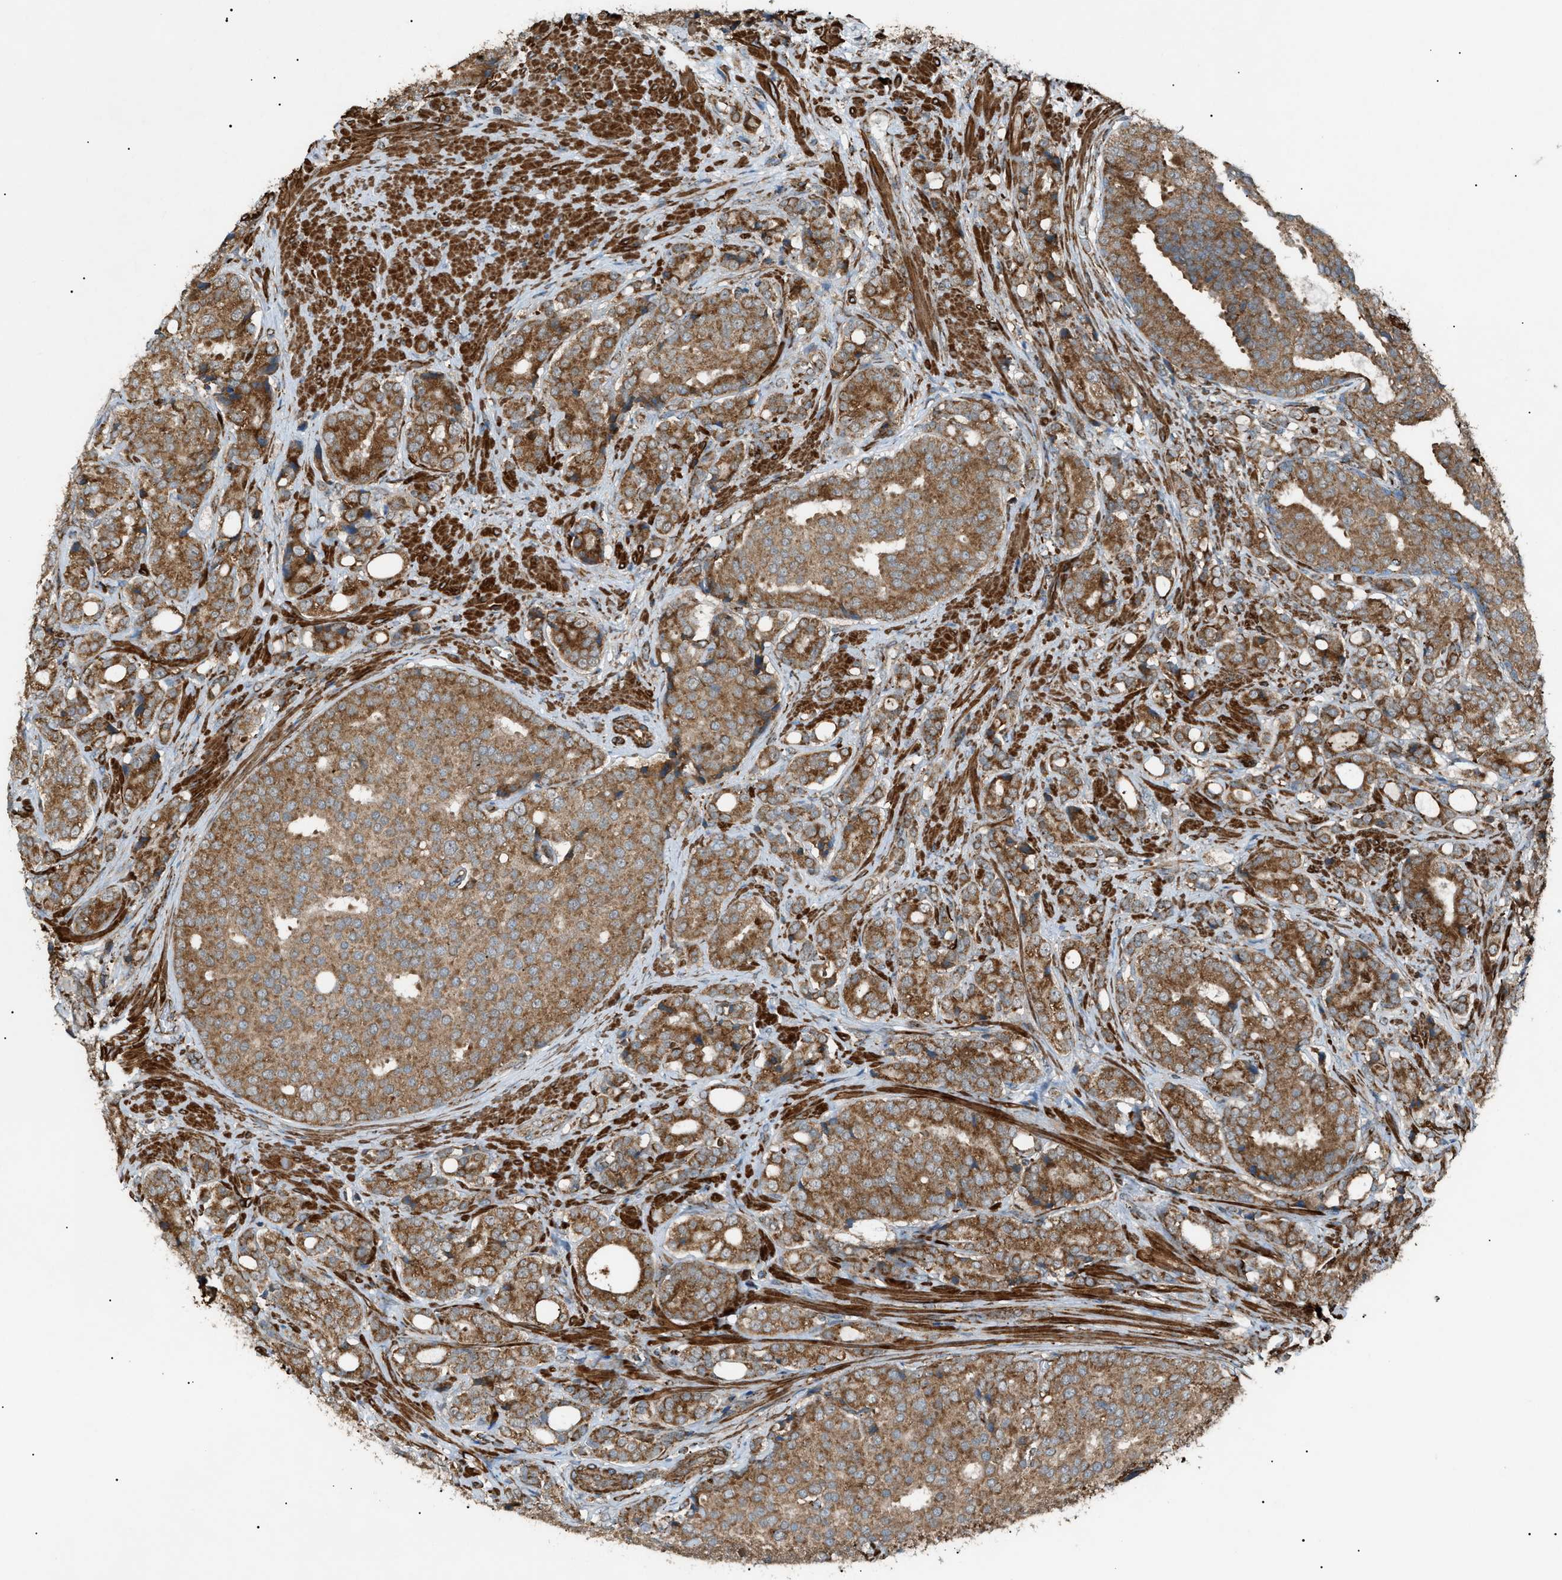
{"staining": {"intensity": "moderate", "quantity": ">75%", "location": "cytoplasmic/membranous"}, "tissue": "prostate cancer", "cell_type": "Tumor cells", "image_type": "cancer", "snomed": [{"axis": "morphology", "description": "Adenocarcinoma, High grade"}, {"axis": "topography", "description": "Prostate"}], "caption": "Tumor cells reveal medium levels of moderate cytoplasmic/membranous staining in approximately >75% of cells in prostate adenocarcinoma (high-grade).", "gene": "C1GALT1C1", "patient": {"sex": "male", "age": 50}}